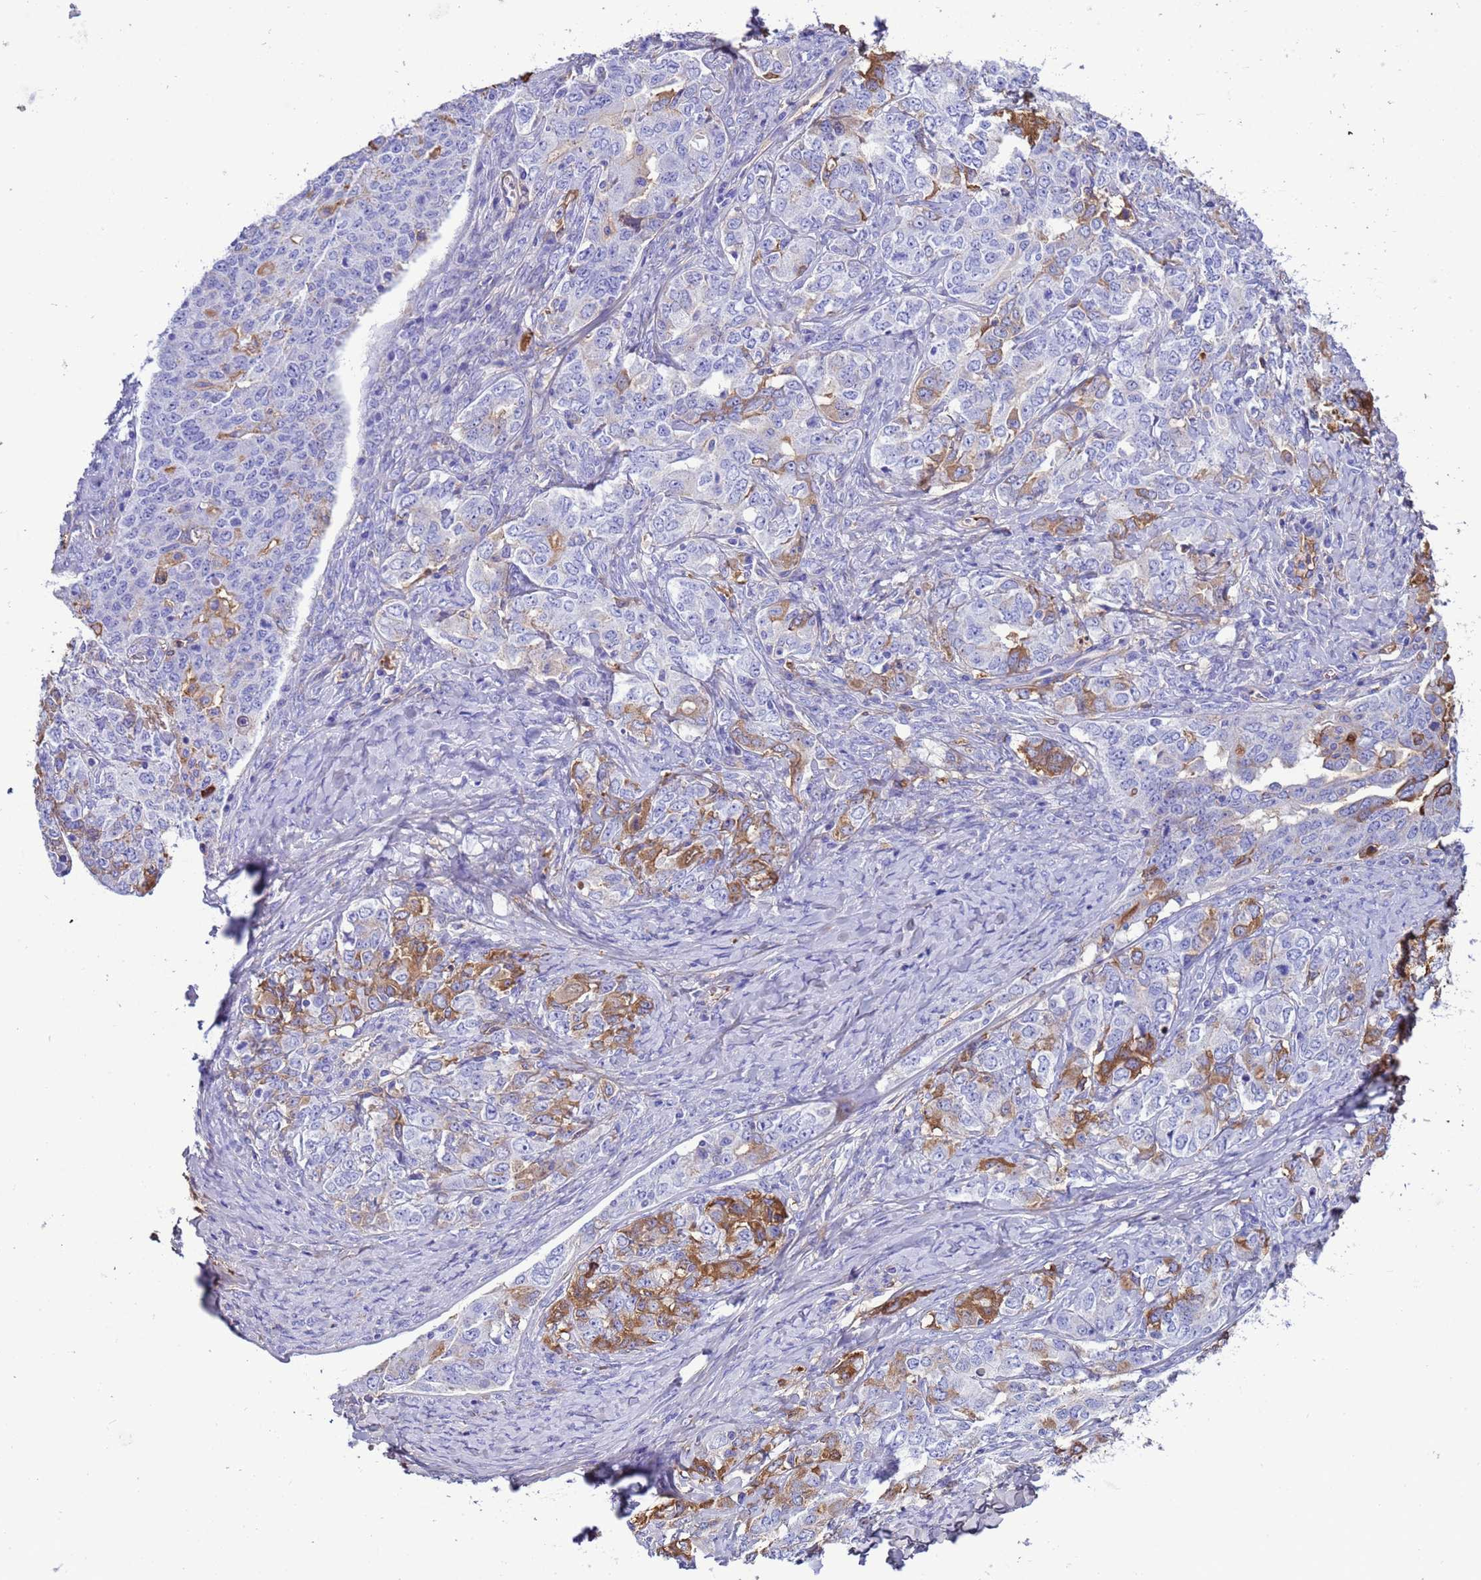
{"staining": {"intensity": "moderate", "quantity": "<25%", "location": "cytoplasmic/membranous"}, "tissue": "ovarian cancer", "cell_type": "Tumor cells", "image_type": "cancer", "snomed": [{"axis": "morphology", "description": "Carcinoma, endometroid"}, {"axis": "topography", "description": "Ovary"}], "caption": "Brown immunohistochemical staining in human endometroid carcinoma (ovarian) displays moderate cytoplasmic/membranous positivity in about <25% of tumor cells.", "gene": "H1-7", "patient": {"sex": "female", "age": 62}}